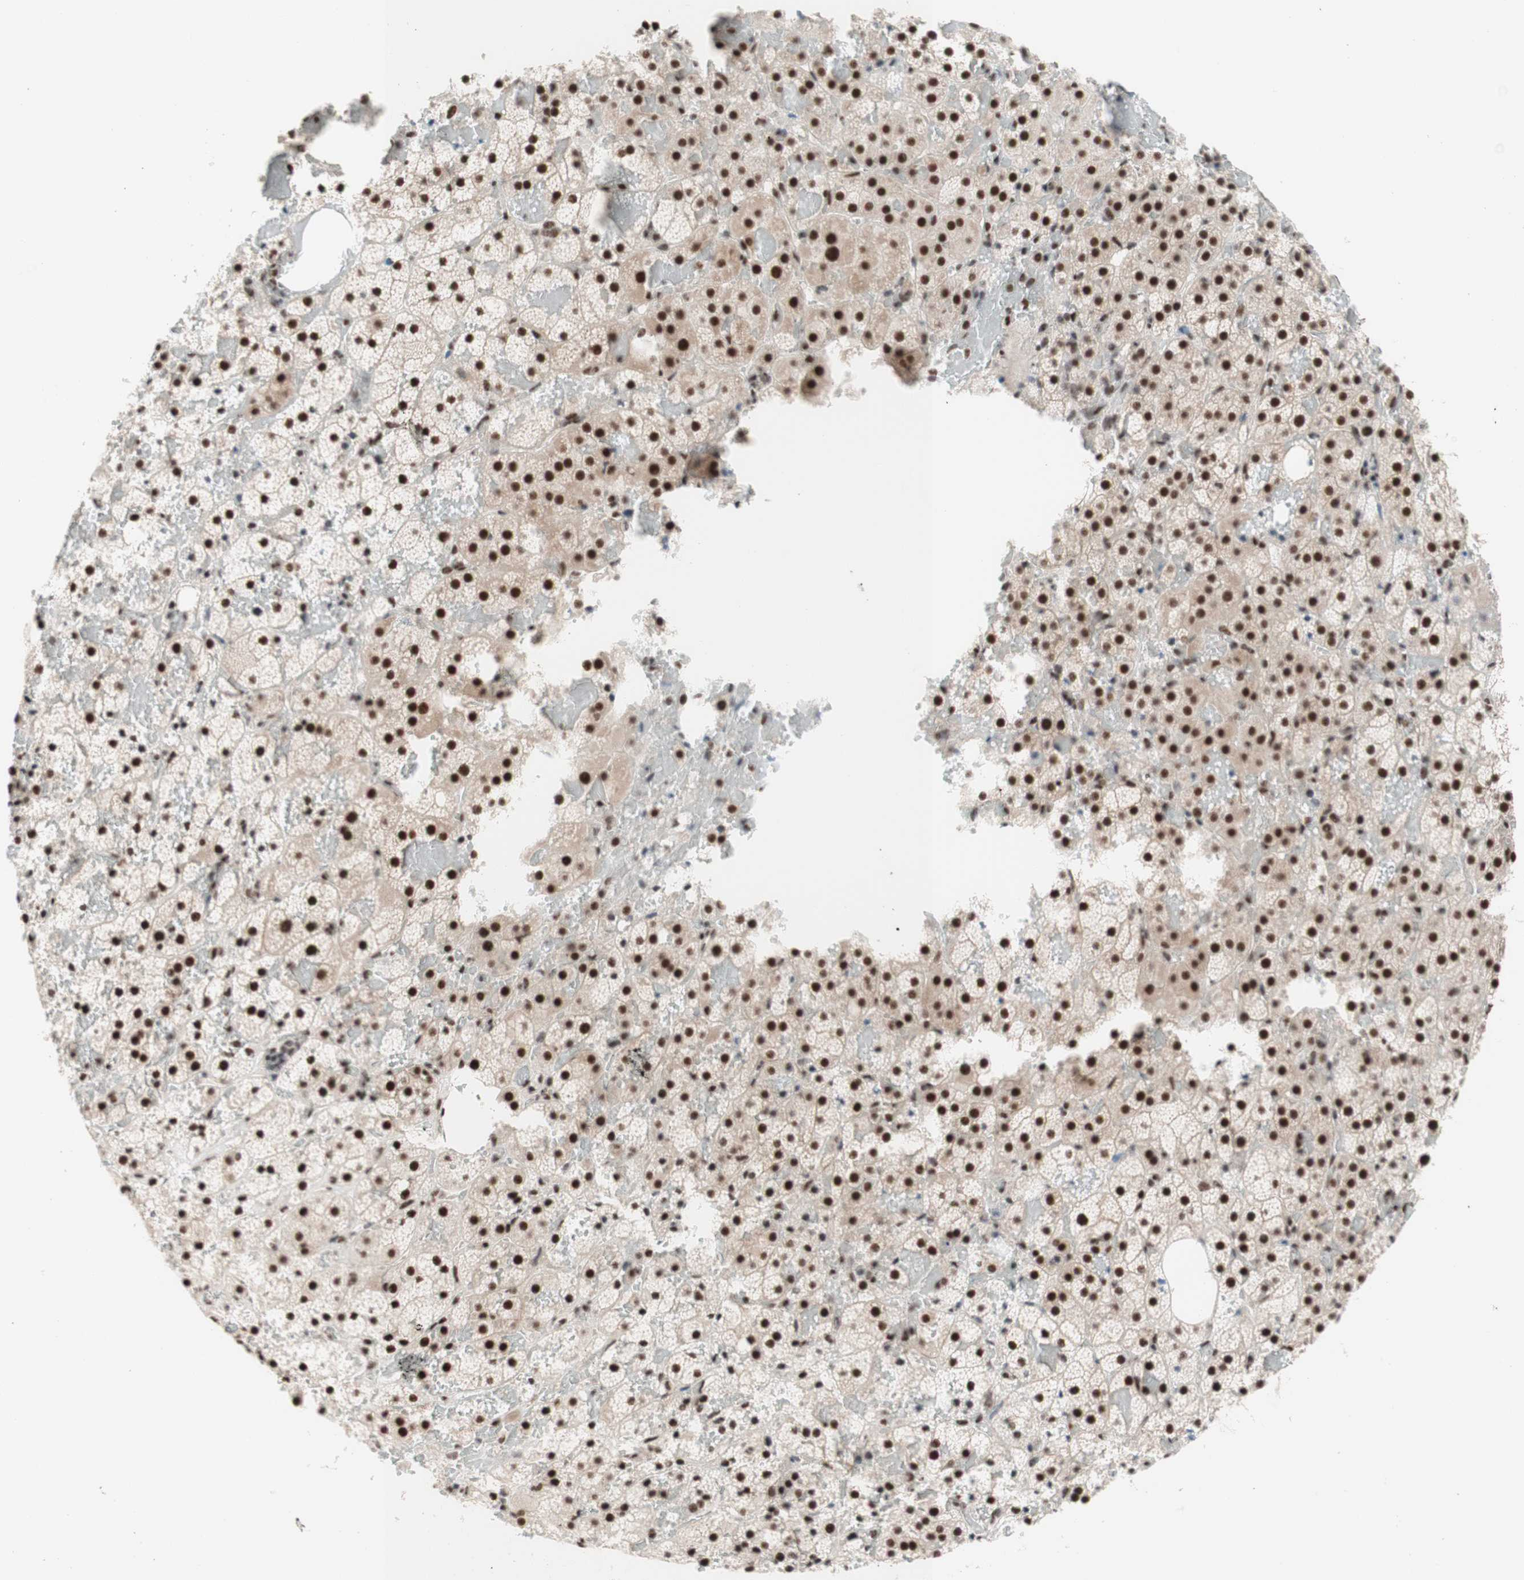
{"staining": {"intensity": "strong", "quantity": ">75%", "location": "cytoplasmic/membranous,nuclear"}, "tissue": "adrenal gland", "cell_type": "Glandular cells", "image_type": "normal", "snomed": [{"axis": "morphology", "description": "Normal tissue, NOS"}, {"axis": "topography", "description": "Adrenal gland"}], "caption": "Adrenal gland stained with DAB (3,3'-diaminobenzidine) immunohistochemistry shows high levels of strong cytoplasmic/membranous,nuclear staining in approximately >75% of glandular cells. (Brightfield microscopy of DAB IHC at high magnification).", "gene": "PRPF19", "patient": {"sex": "female", "age": 59}}